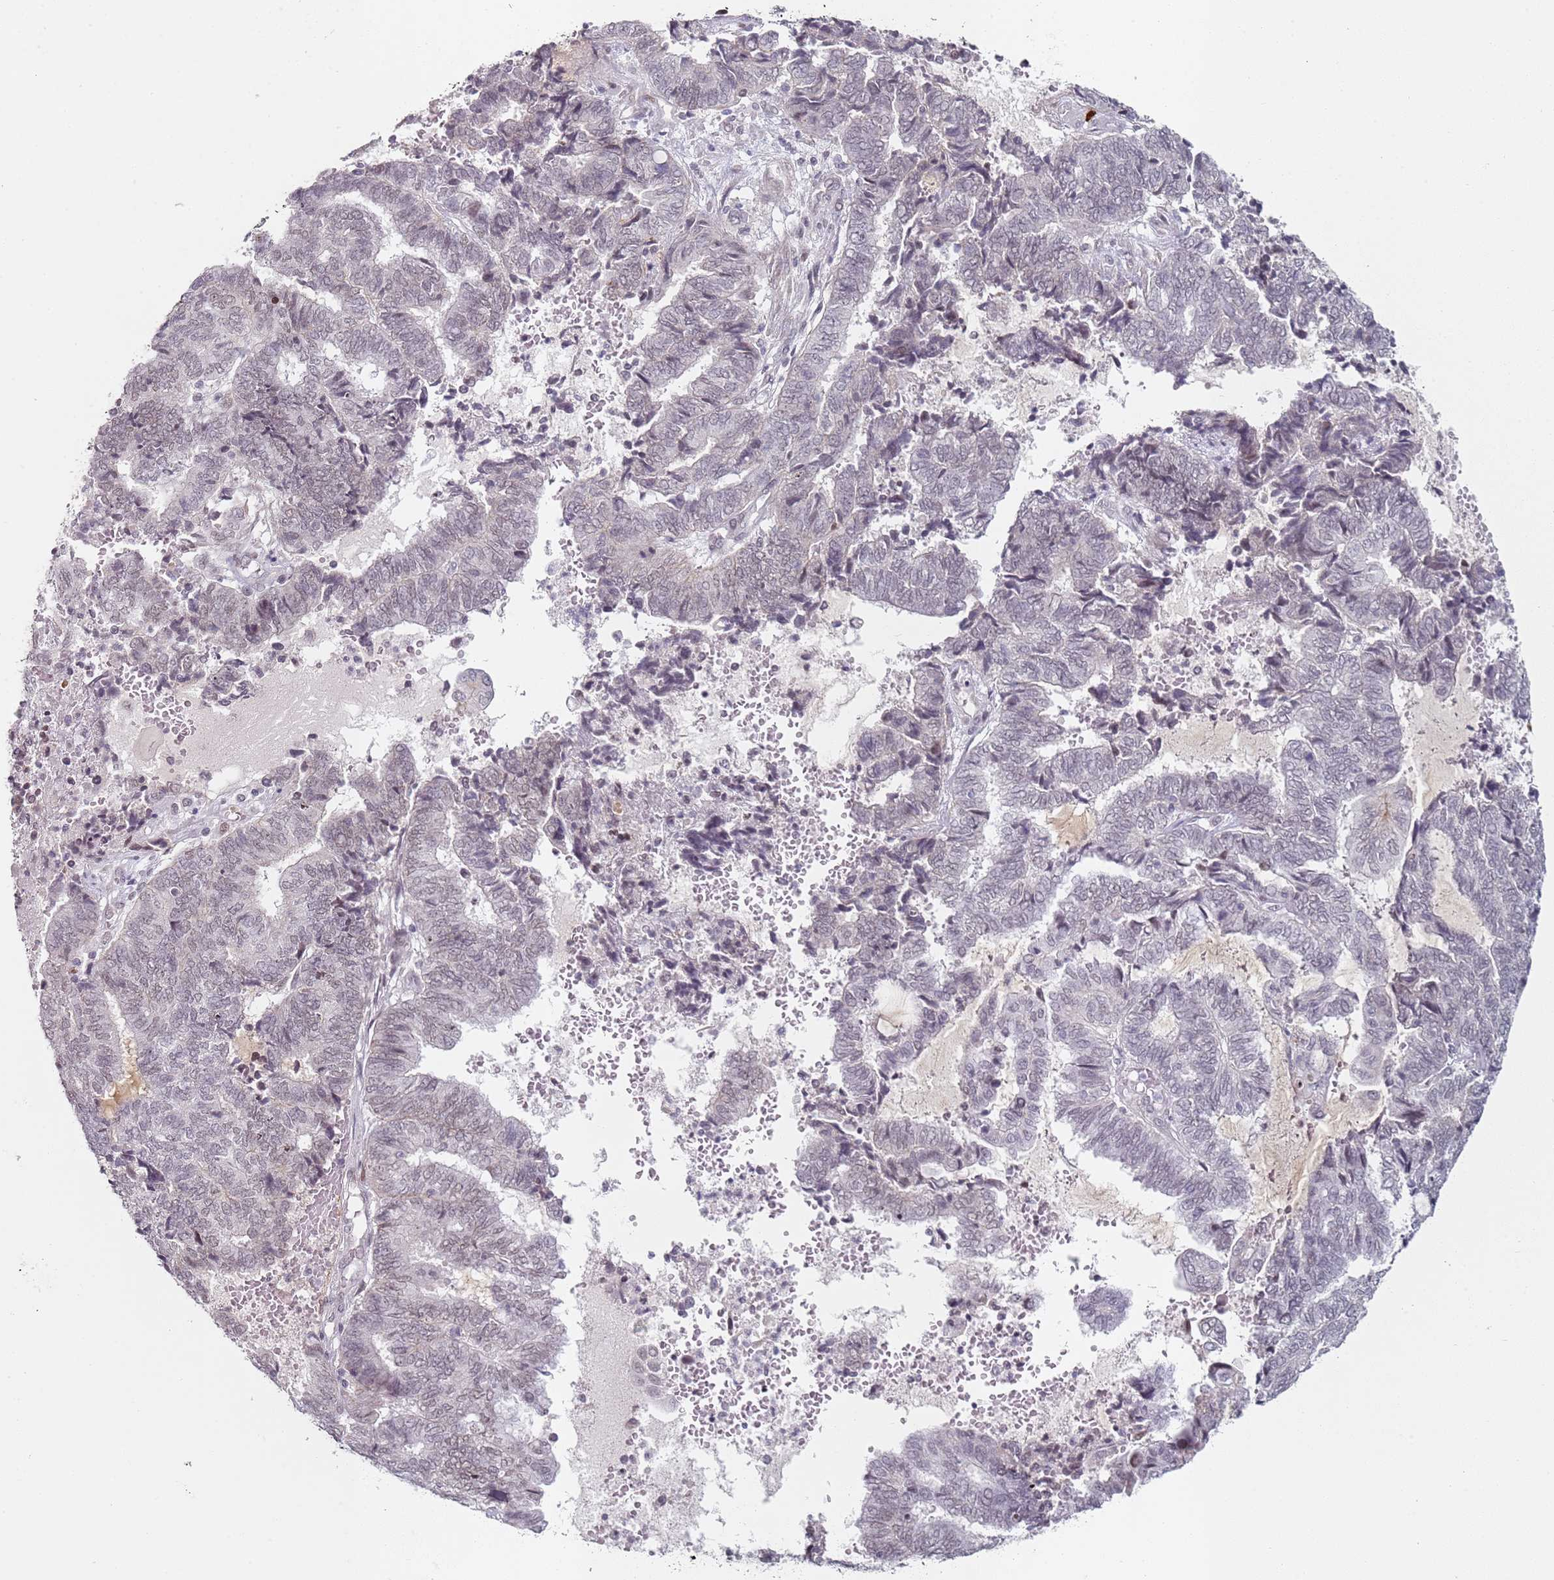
{"staining": {"intensity": "weak", "quantity": "<25%", "location": "nuclear"}, "tissue": "endometrial cancer", "cell_type": "Tumor cells", "image_type": "cancer", "snomed": [{"axis": "morphology", "description": "Adenocarcinoma, NOS"}, {"axis": "topography", "description": "Uterus"}, {"axis": "topography", "description": "Endometrium"}], "caption": "Immunohistochemistry (IHC) of endometrial cancer (adenocarcinoma) reveals no staining in tumor cells.", "gene": "ATF6B", "patient": {"sex": "female", "age": 70}}